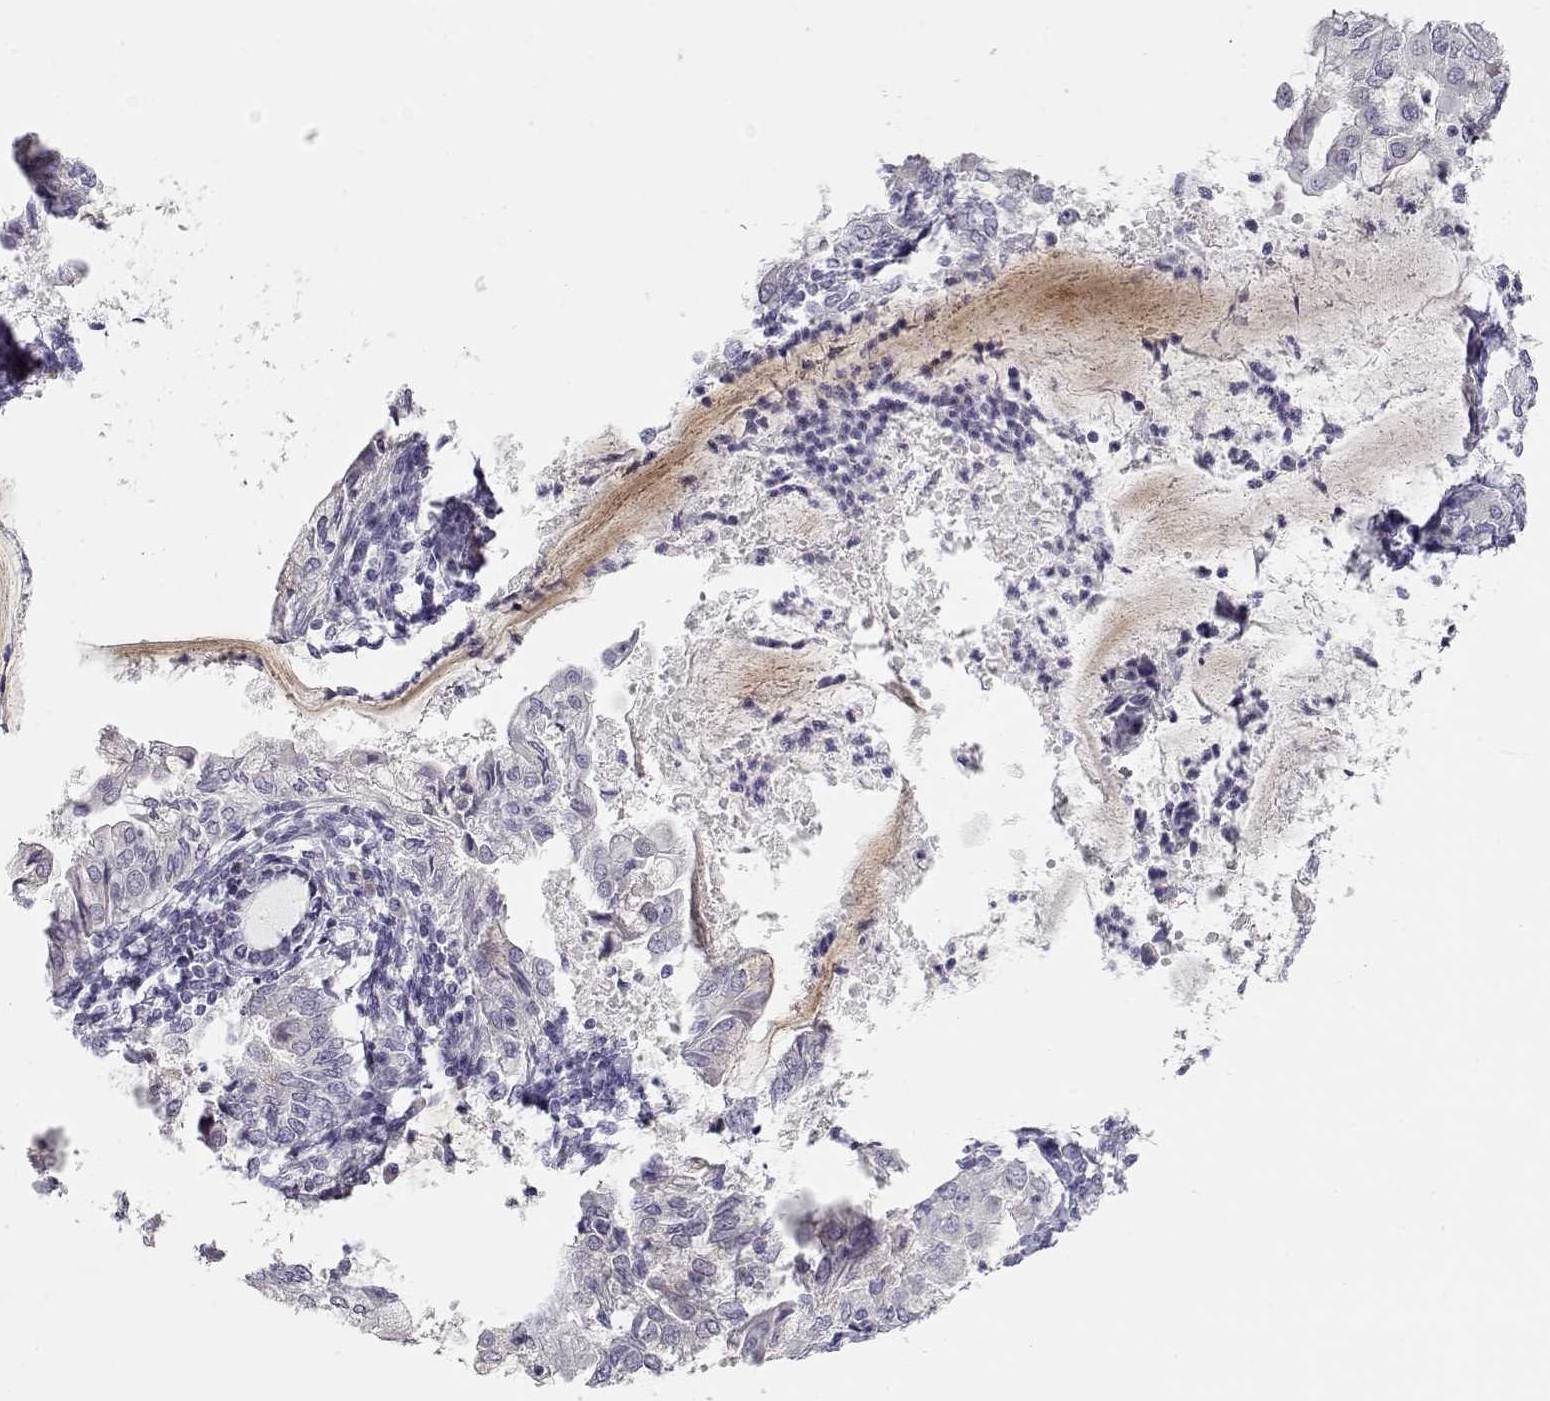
{"staining": {"intensity": "negative", "quantity": "none", "location": "none"}, "tissue": "endometrial cancer", "cell_type": "Tumor cells", "image_type": "cancer", "snomed": [{"axis": "morphology", "description": "Adenocarcinoma, NOS"}, {"axis": "topography", "description": "Endometrium"}], "caption": "Tumor cells are negative for brown protein staining in endometrial adenocarcinoma.", "gene": "TTC26", "patient": {"sex": "female", "age": 68}}